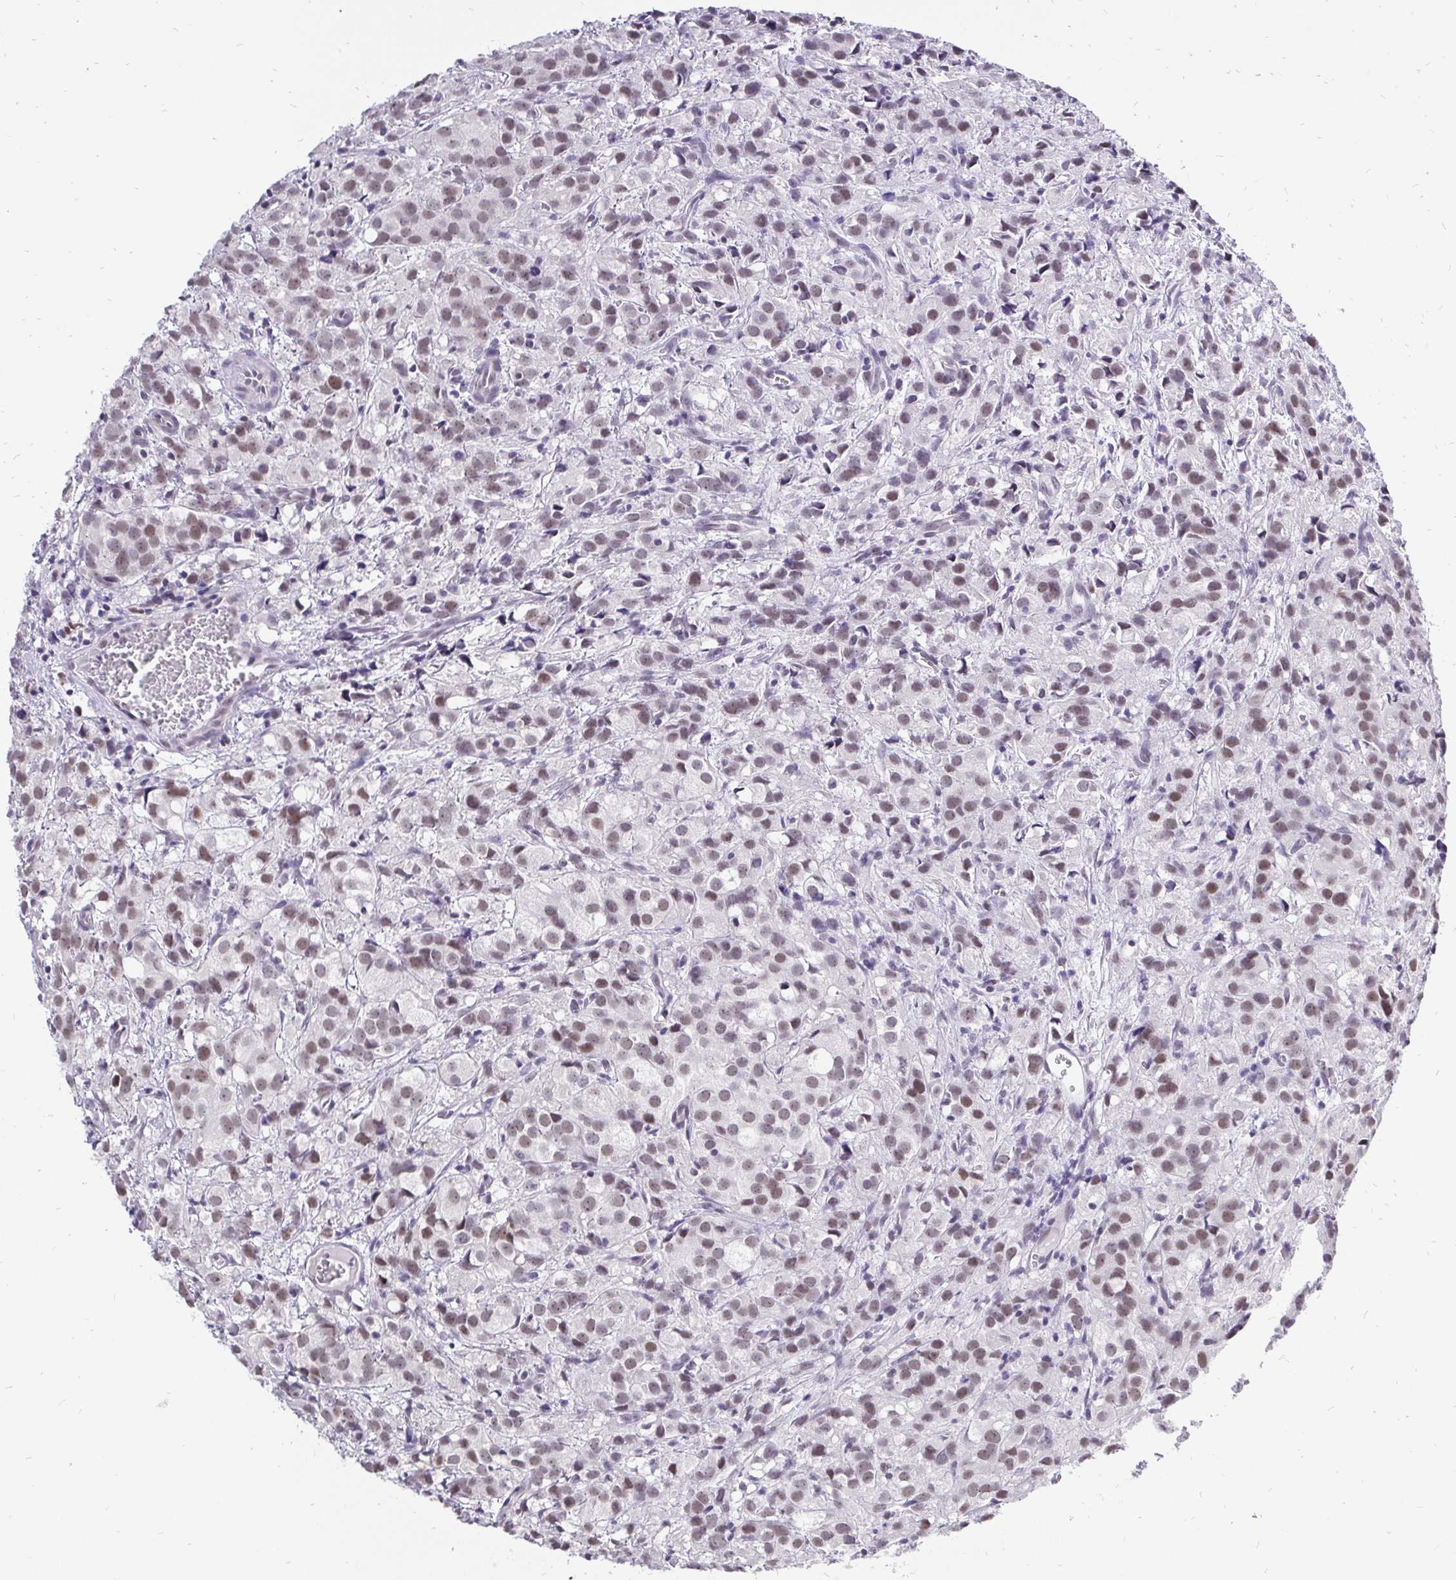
{"staining": {"intensity": "weak", "quantity": ">75%", "location": "nuclear"}, "tissue": "prostate cancer", "cell_type": "Tumor cells", "image_type": "cancer", "snomed": [{"axis": "morphology", "description": "Adenocarcinoma, High grade"}, {"axis": "topography", "description": "Prostate"}], "caption": "High-grade adenocarcinoma (prostate) was stained to show a protein in brown. There is low levels of weak nuclear staining in about >75% of tumor cells. (Brightfield microscopy of DAB IHC at high magnification).", "gene": "ZNF860", "patient": {"sex": "male", "age": 86}}